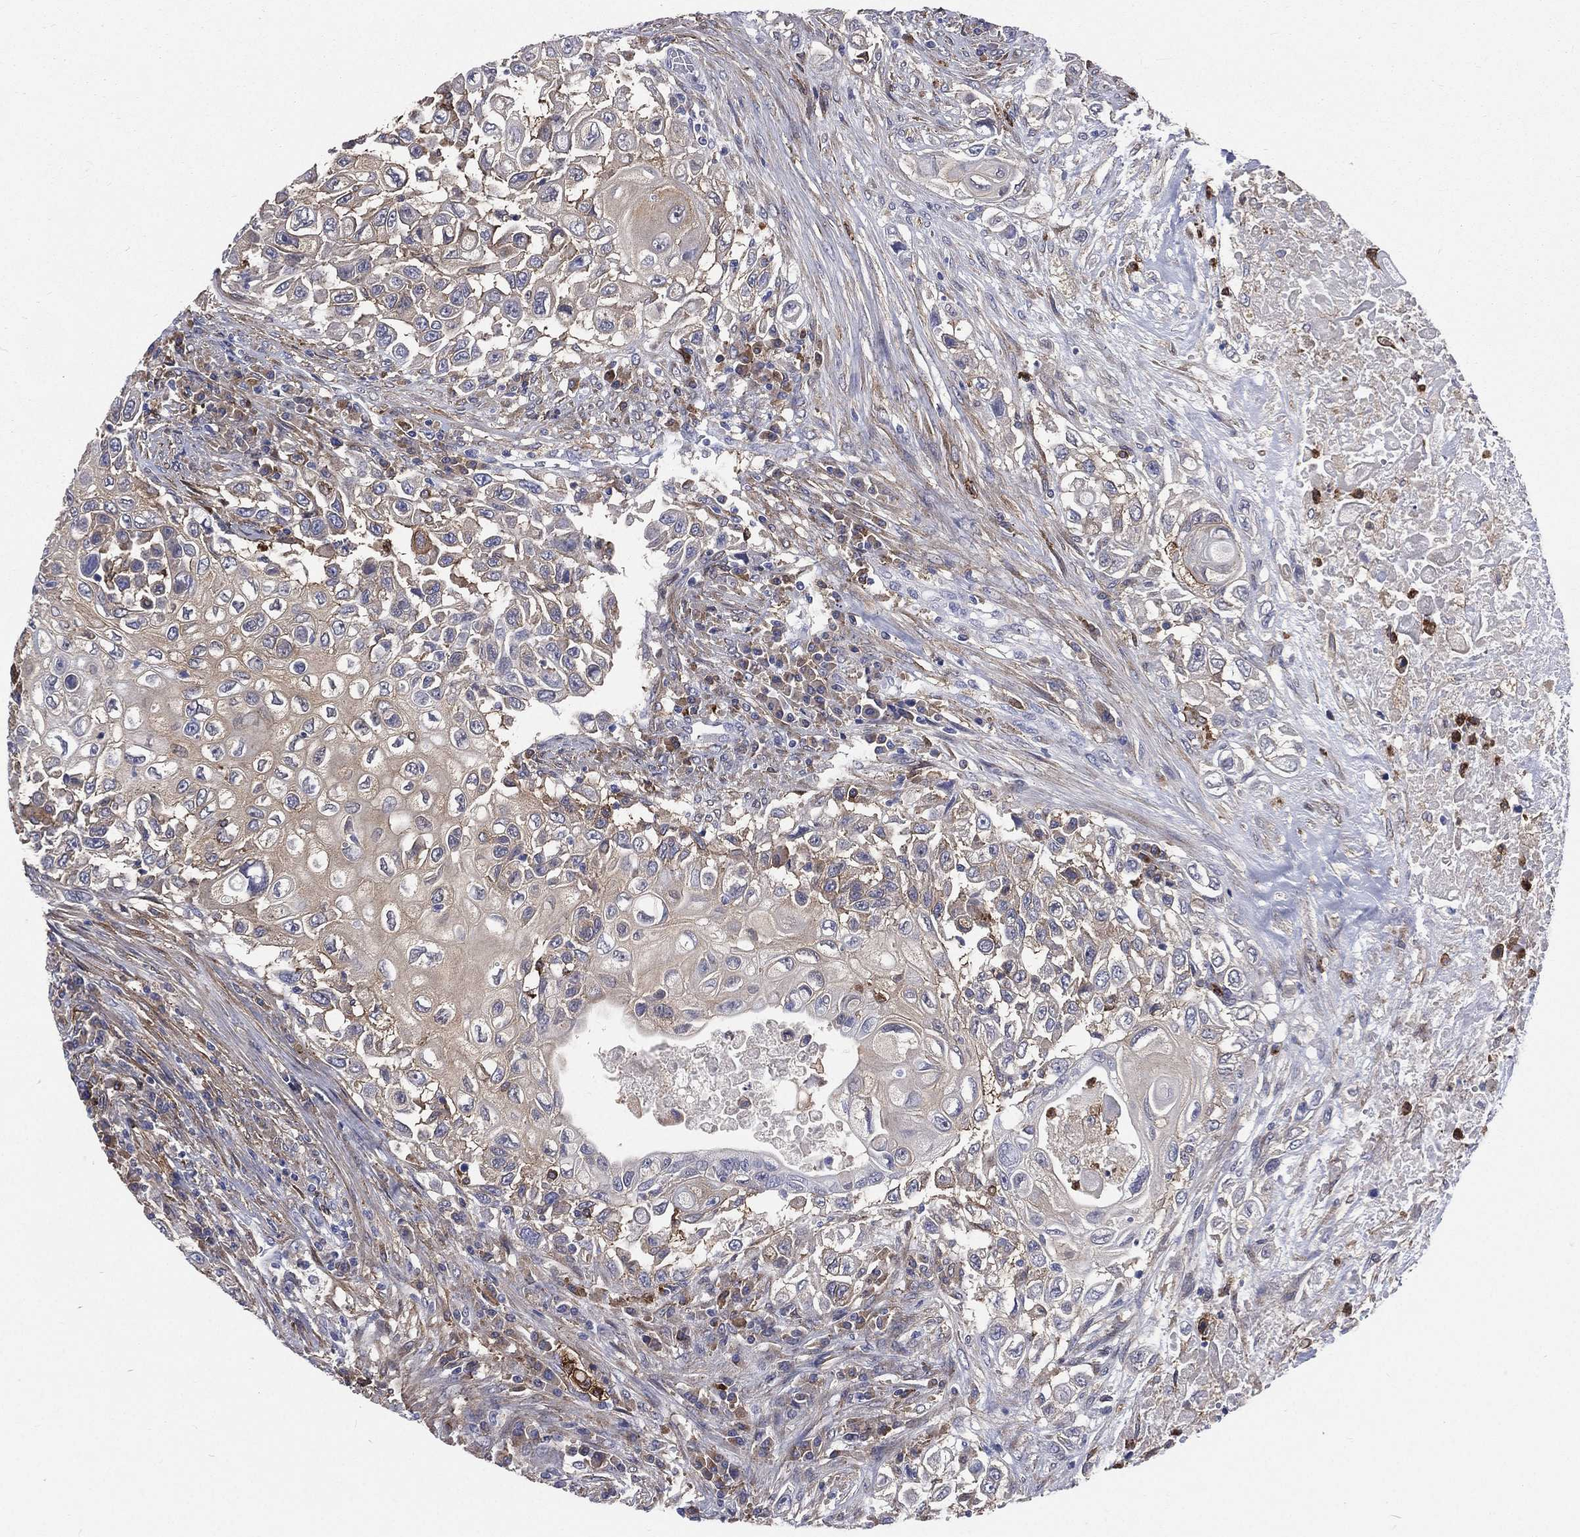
{"staining": {"intensity": "weak", "quantity": "<25%", "location": "cytoplasmic/membranous"}, "tissue": "urothelial cancer", "cell_type": "Tumor cells", "image_type": "cancer", "snomed": [{"axis": "morphology", "description": "Urothelial carcinoma, High grade"}, {"axis": "topography", "description": "Urinary bladder"}], "caption": "Tumor cells show no significant protein positivity in high-grade urothelial carcinoma.", "gene": "BASP1", "patient": {"sex": "female", "age": 56}}